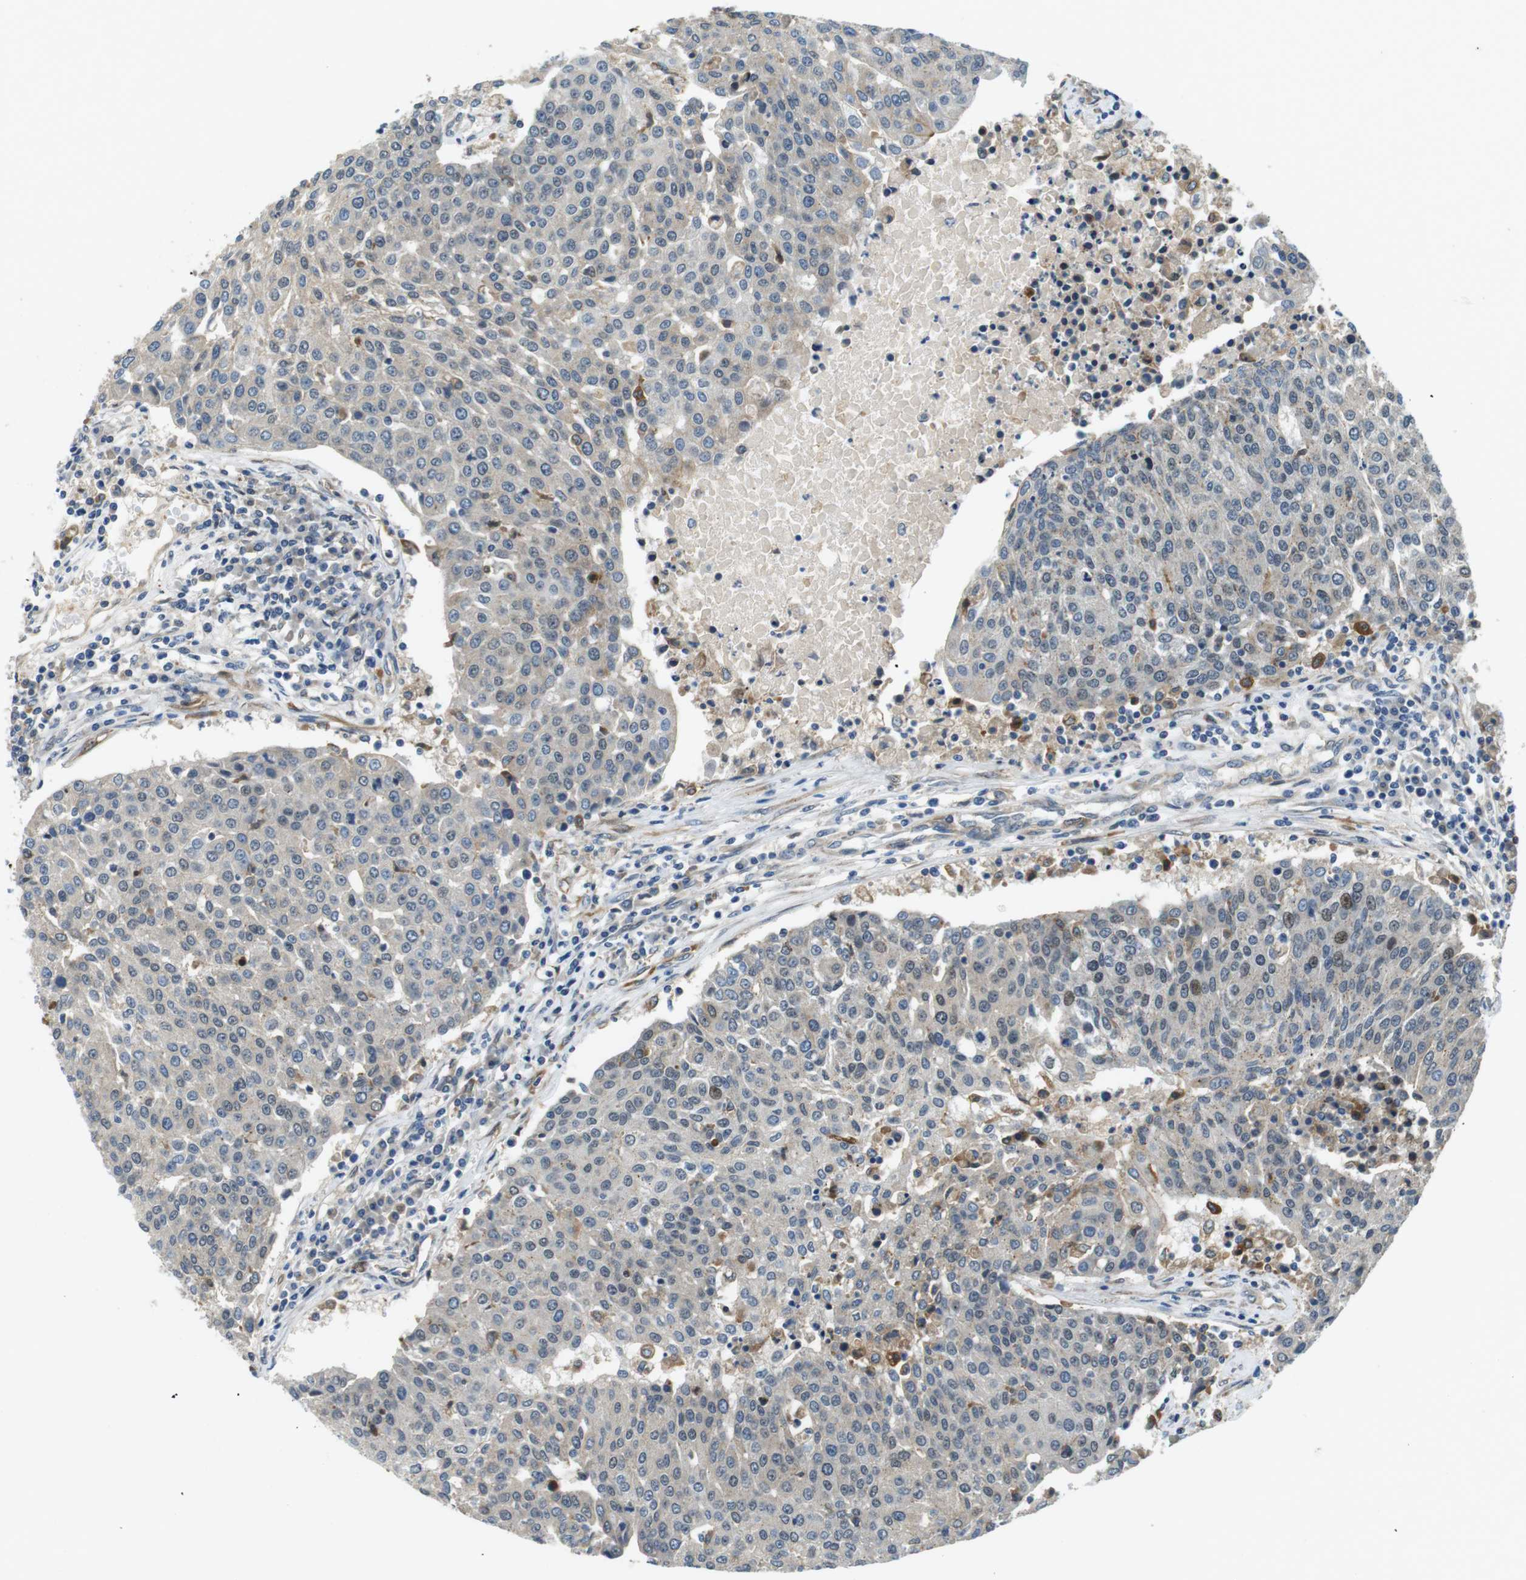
{"staining": {"intensity": "negative", "quantity": "none", "location": "none"}, "tissue": "urothelial cancer", "cell_type": "Tumor cells", "image_type": "cancer", "snomed": [{"axis": "morphology", "description": "Urothelial carcinoma, High grade"}, {"axis": "topography", "description": "Urinary bladder"}], "caption": "Immunohistochemical staining of urothelial carcinoma (high-grade) exhibits no significant positivity in tumor cells.", "gene": "PALD1", "patient": {"sex": "female", "age": 85}}